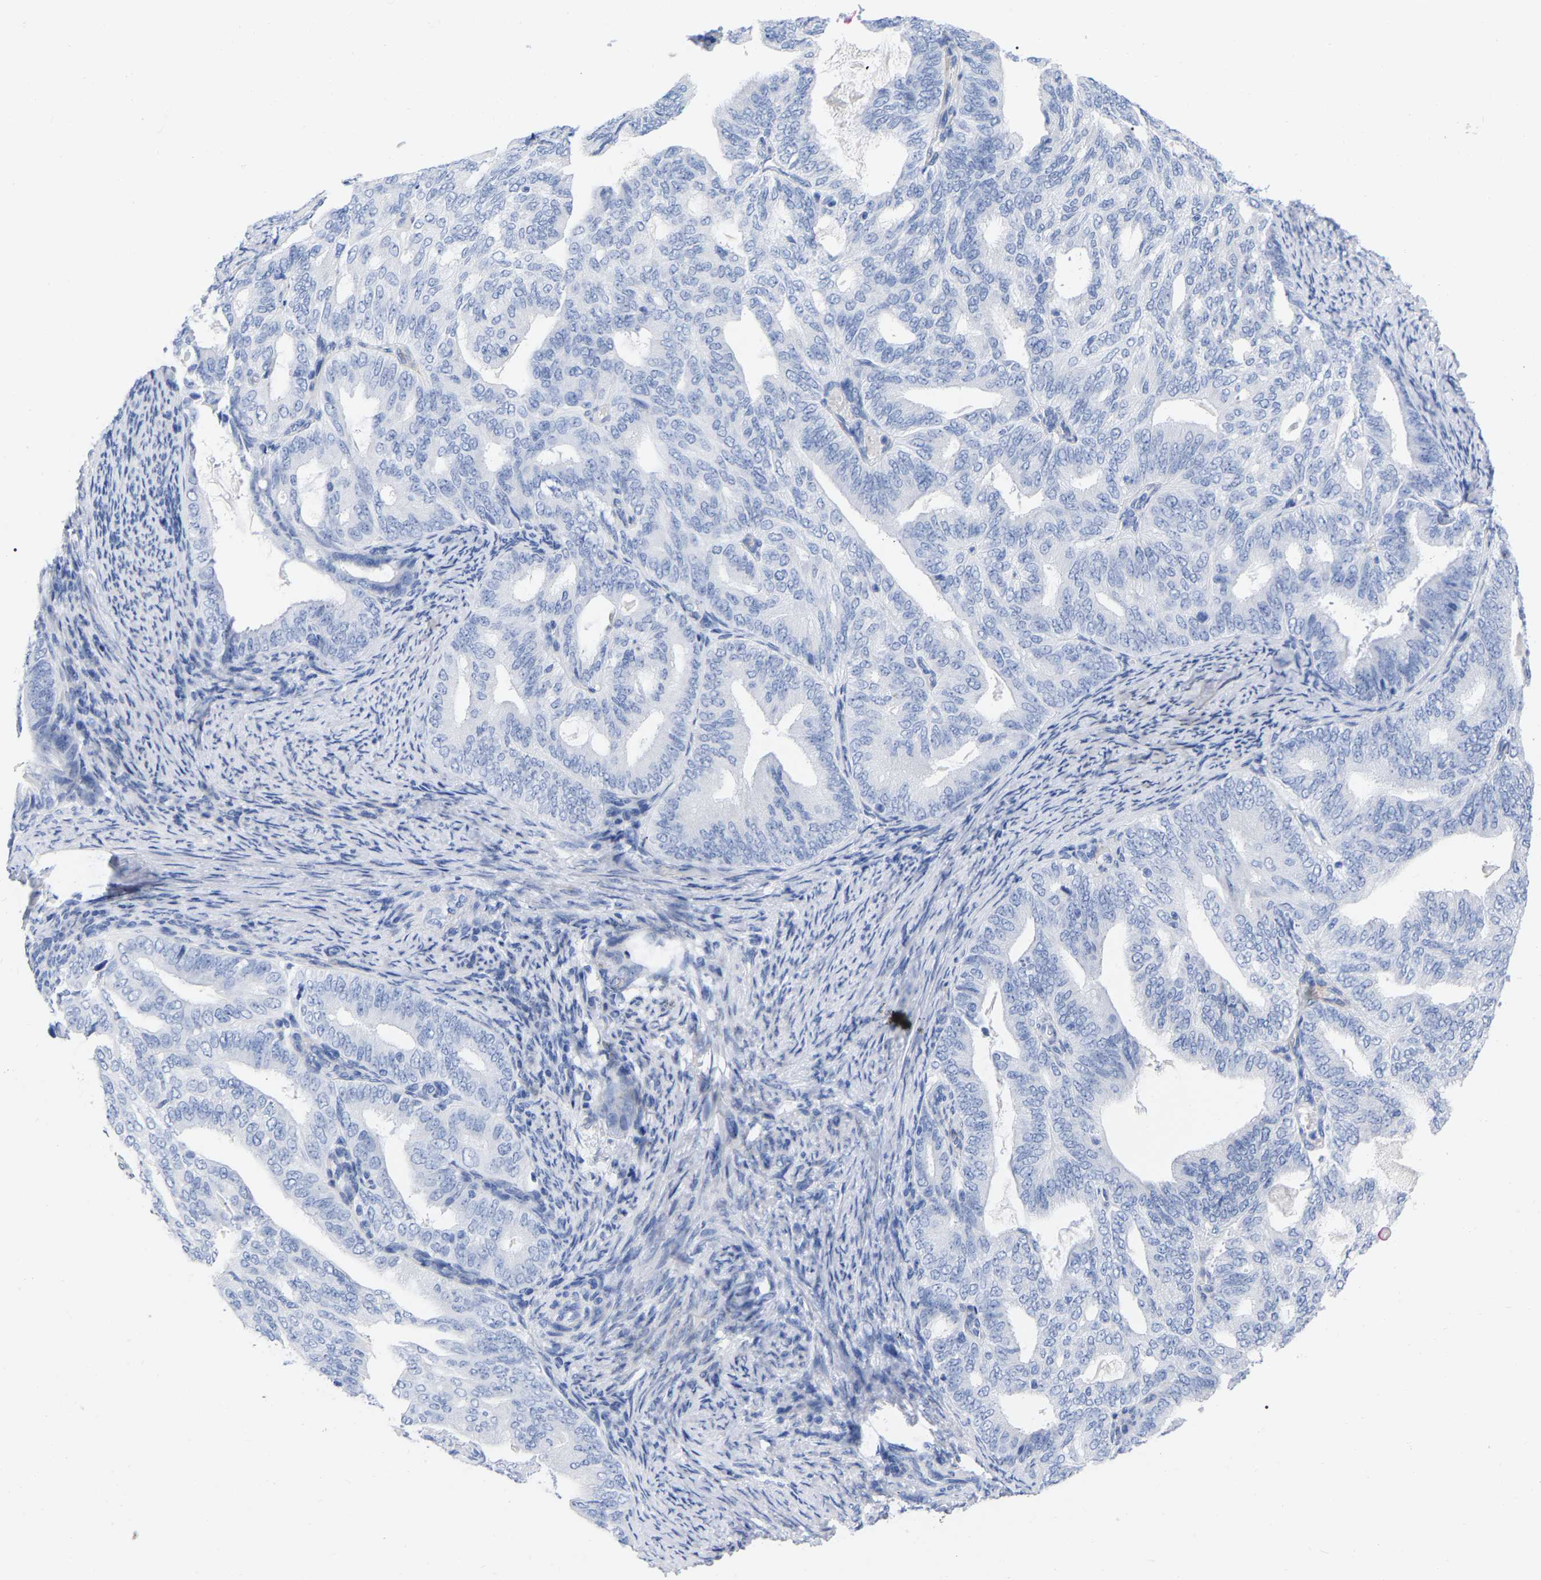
{"staining": {"intensity": "negative", "quantity": "none", "location": "none"}, "tissue": "endometrial cancer", "cell_type": "Tumor cells", "image_type": "cancer", "snomed": [{"axis": "morphology", "description": "Adenocarcinoma, NOS"}, {"axis": "topography", "description": "Endometrium"}], "caption": "Tumor cells show no significant expression in adenocarcinoma (endometrial).", "gene": "HAPLN1", "patient": {"sex": "female", "age": 58}}